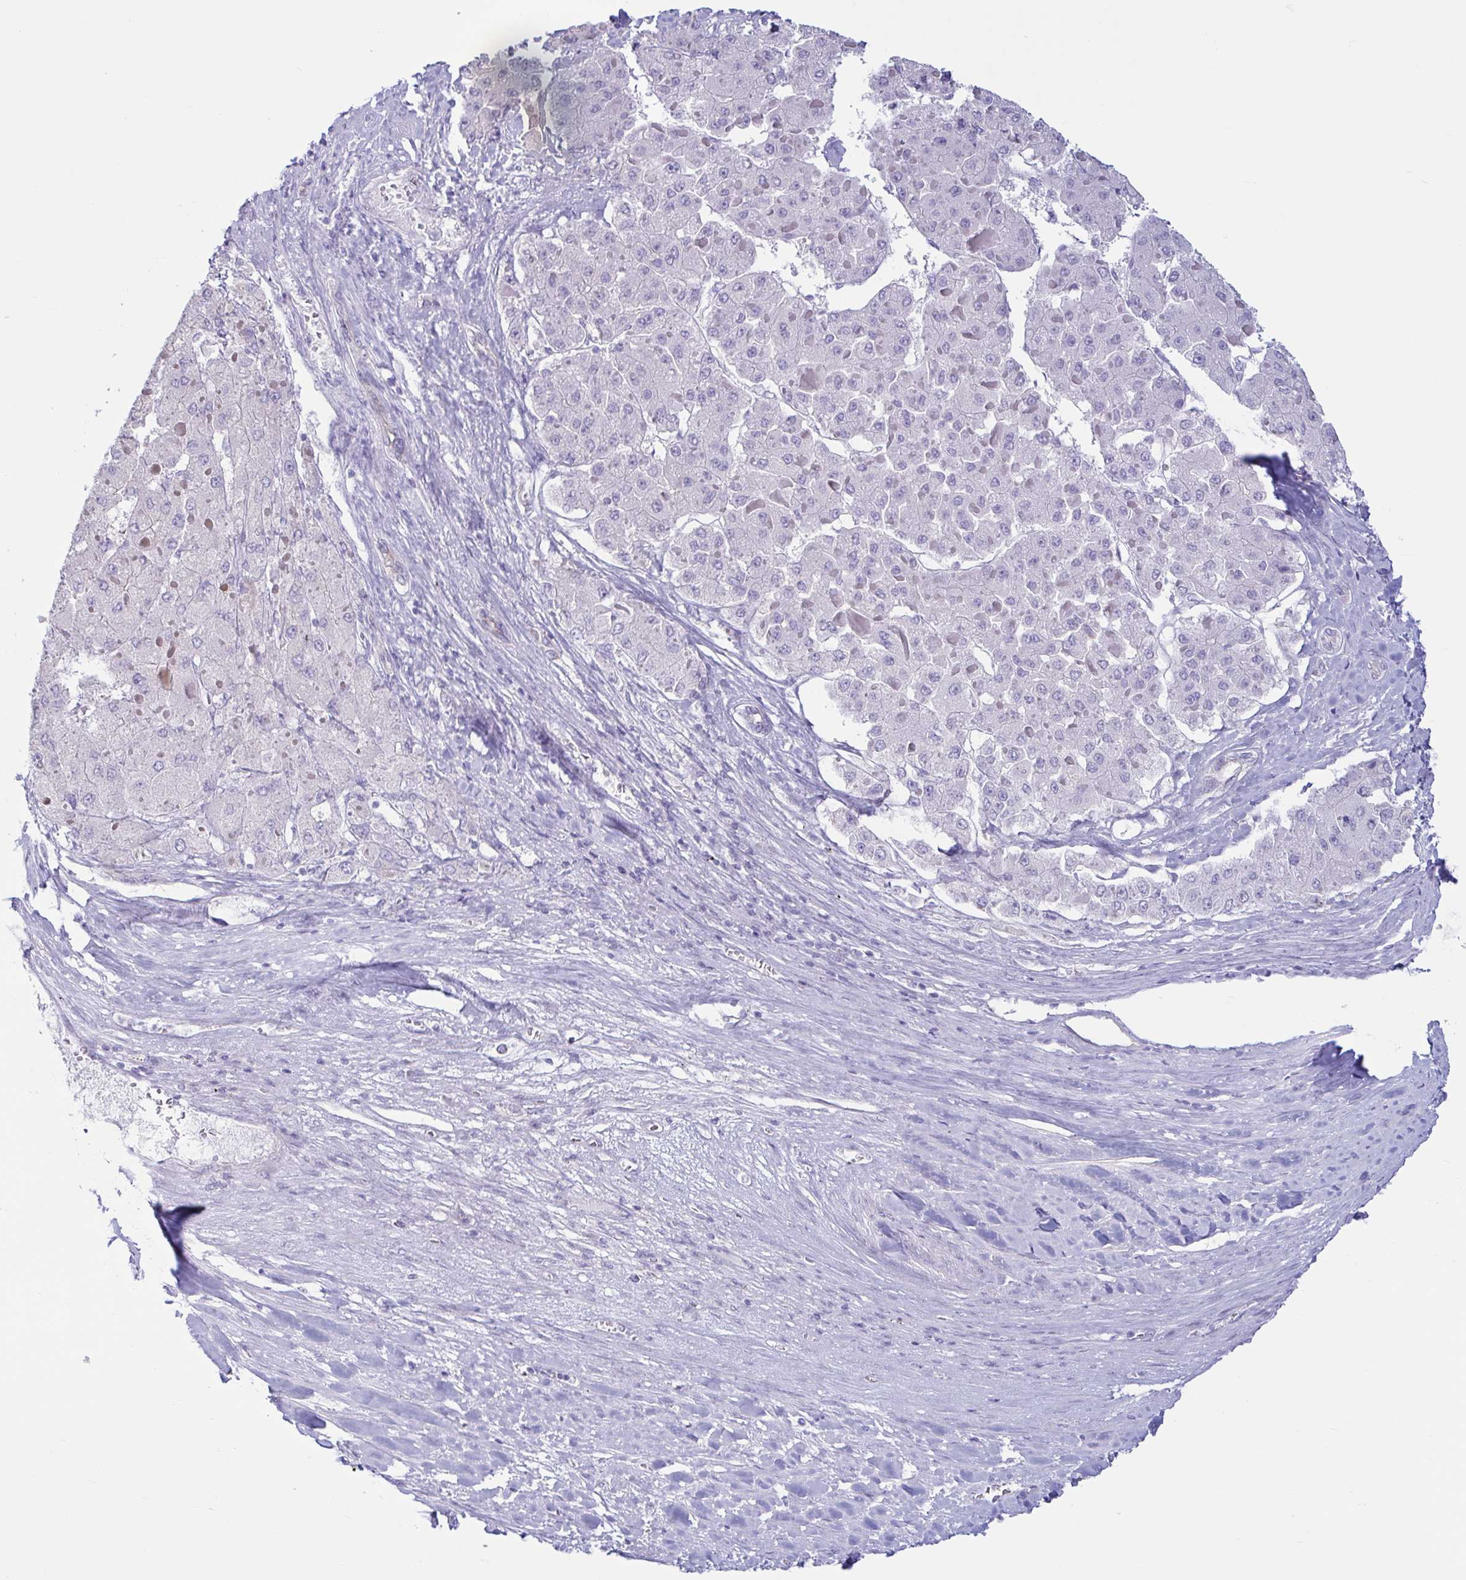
{"staining": {"intensity": "negative", "quantity": "none", "location": "none"}, "tissue": "liver cancer", "cell_type": "Tumor cells", "image_type": "cancer", "snomed": [{"axis": "morphology", "description": "Carcinoma, Hepatocellular, NOS"}, {"axis": "topography", "description": "Liver"}], "caption": "Tumor cells show no significant protein positivity in liver cancer (hepatocellular carcinoma).", "gene": "TNNI2", "patient": {"sex": "female", "age": 73}}